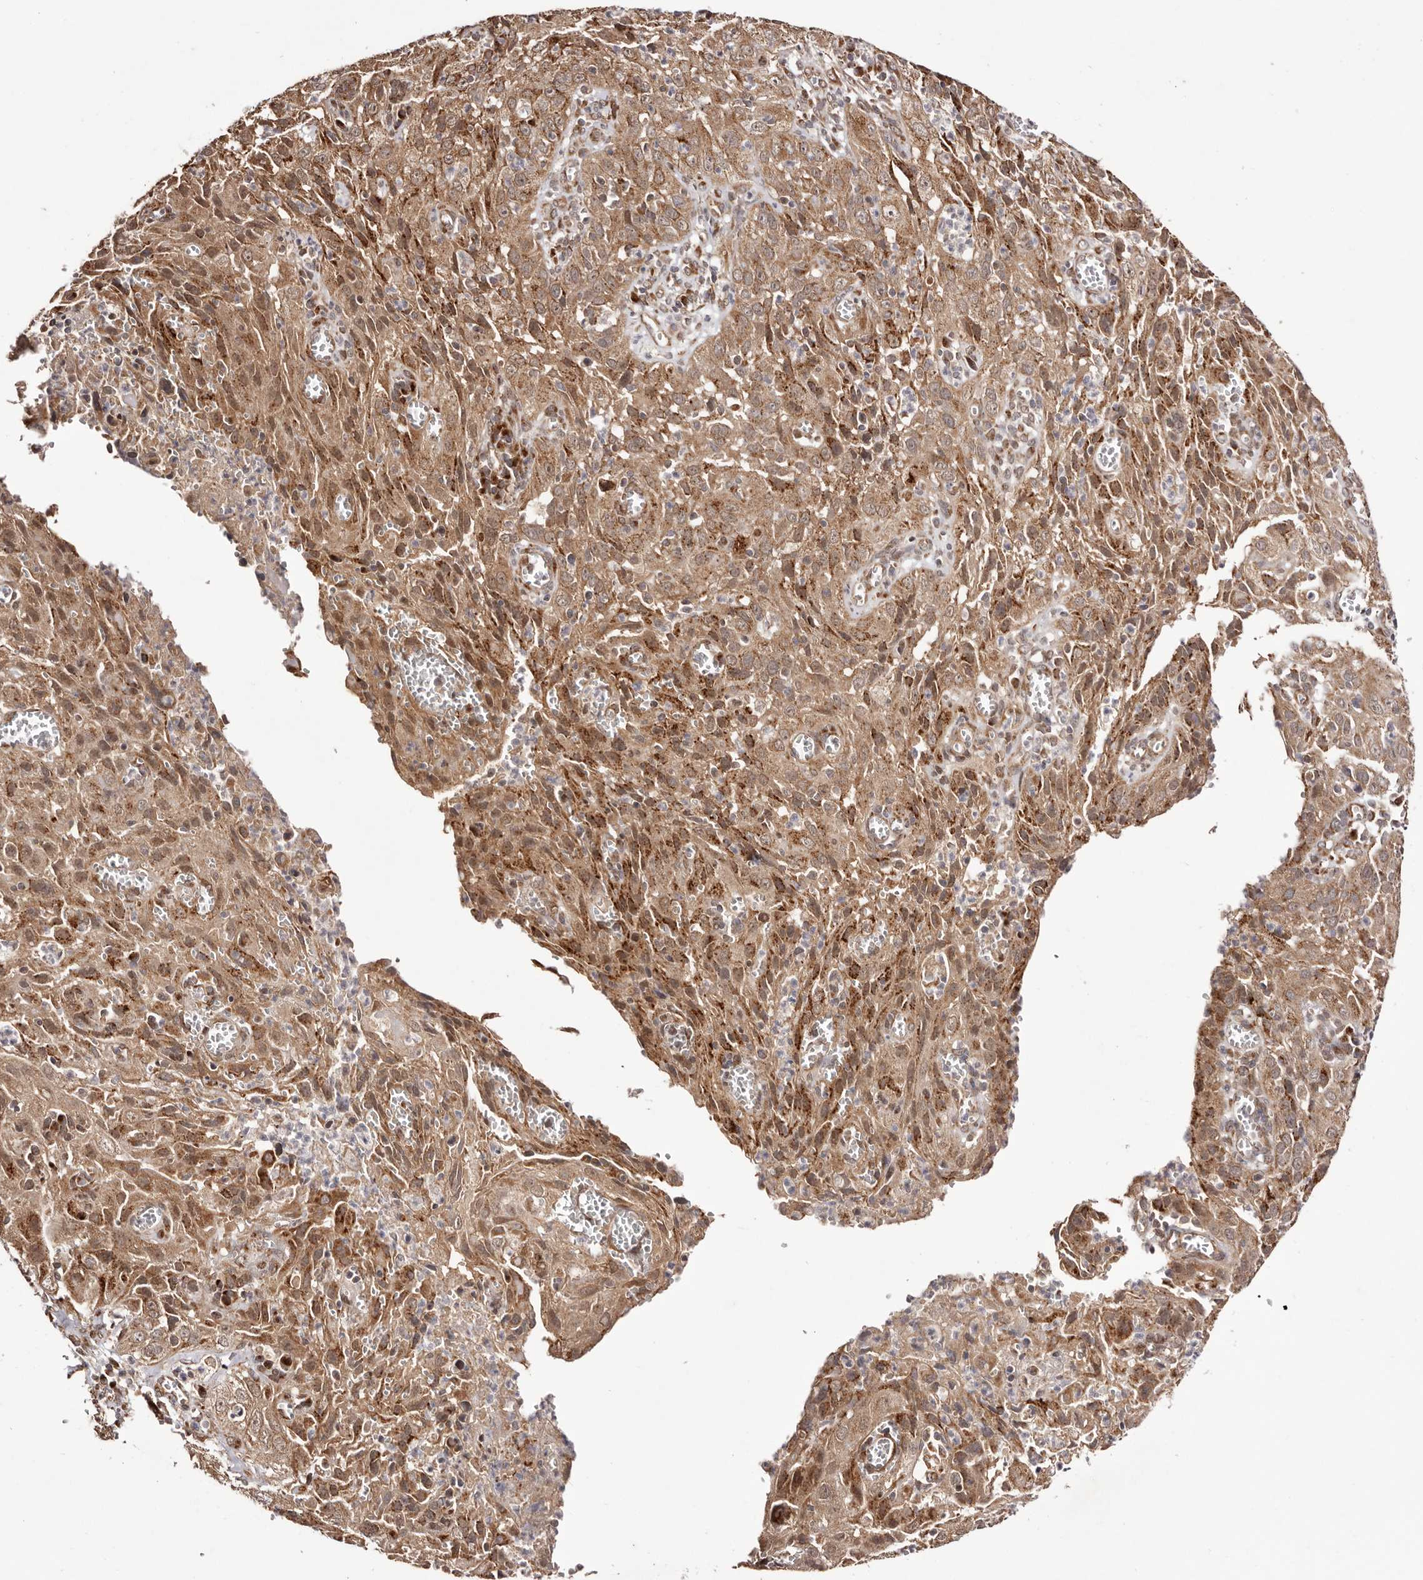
{"staining": {"intensity": "moderate", "quantity": ">75%", "location": "cytoplasmic/membranous"}, "tissue": "cervical cancer", "cell_type": "Tumor cells", "image_type": "cancer", "snomed": [{"axis": "morphology", "description": "Squamous cell carcinoma, NOS"}, {"axis": "topography", "description": "Cervix"}], "caption": "A medium amount of moderate cytoplasmic/membranous staining is seen in about >75% of tumor cells in squamous cell carcinoma (cervical) tissue.", "gene": "EGR3", "patient": {"sex": "female", "age": 32}}